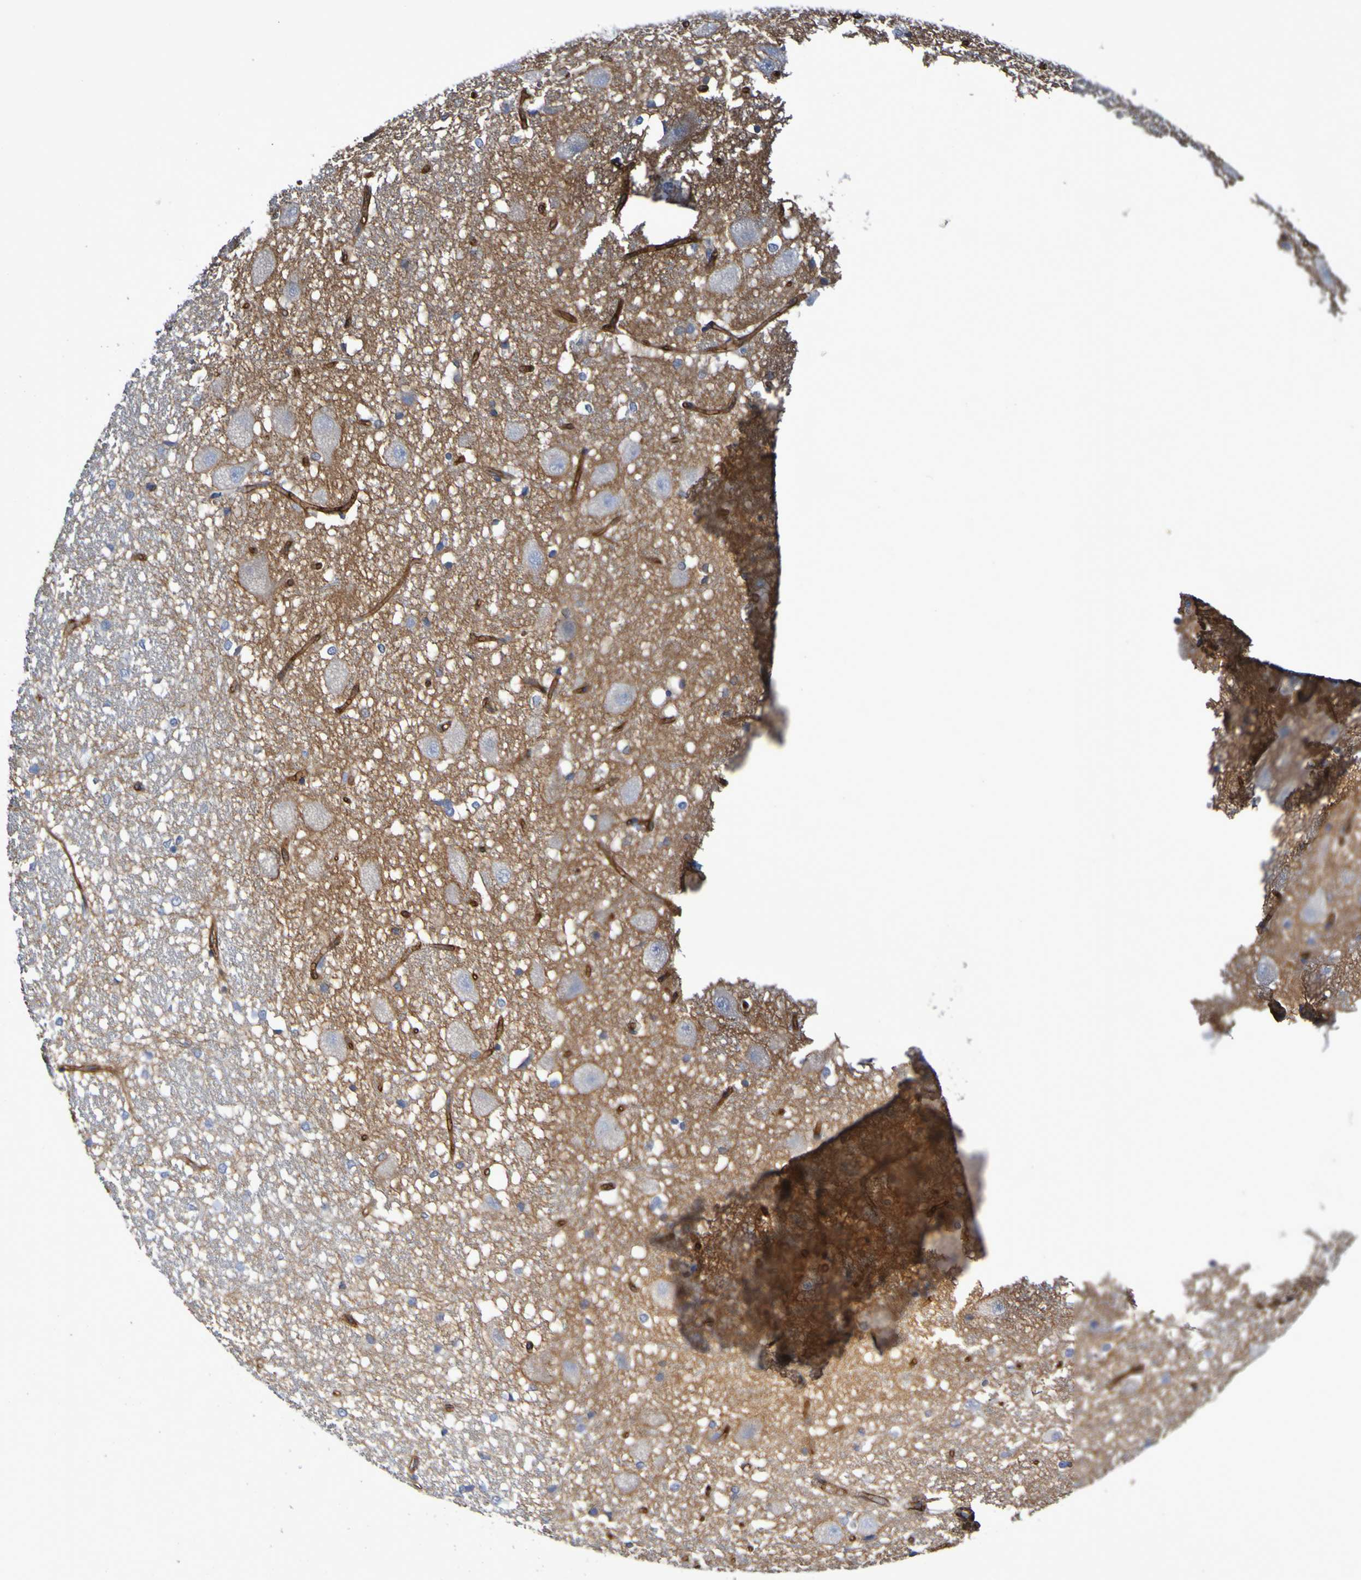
{"staining": {"intensity": "negative", "quantity": "none", "location": "none"}, "tissue": "hippocampus", "cell_type": "Glial cells", "image_type": "normal", "snomed": [{"axis": "morphology", "description": "Normal tissue, NOS"}, {"axis": "topography", "description": "Hippocampus"}], "caption": "There is no significant positivity in glial cells of hippocampus.", "gene": "SLC3A2", "patient": {"sex": "female", "age": 19}}